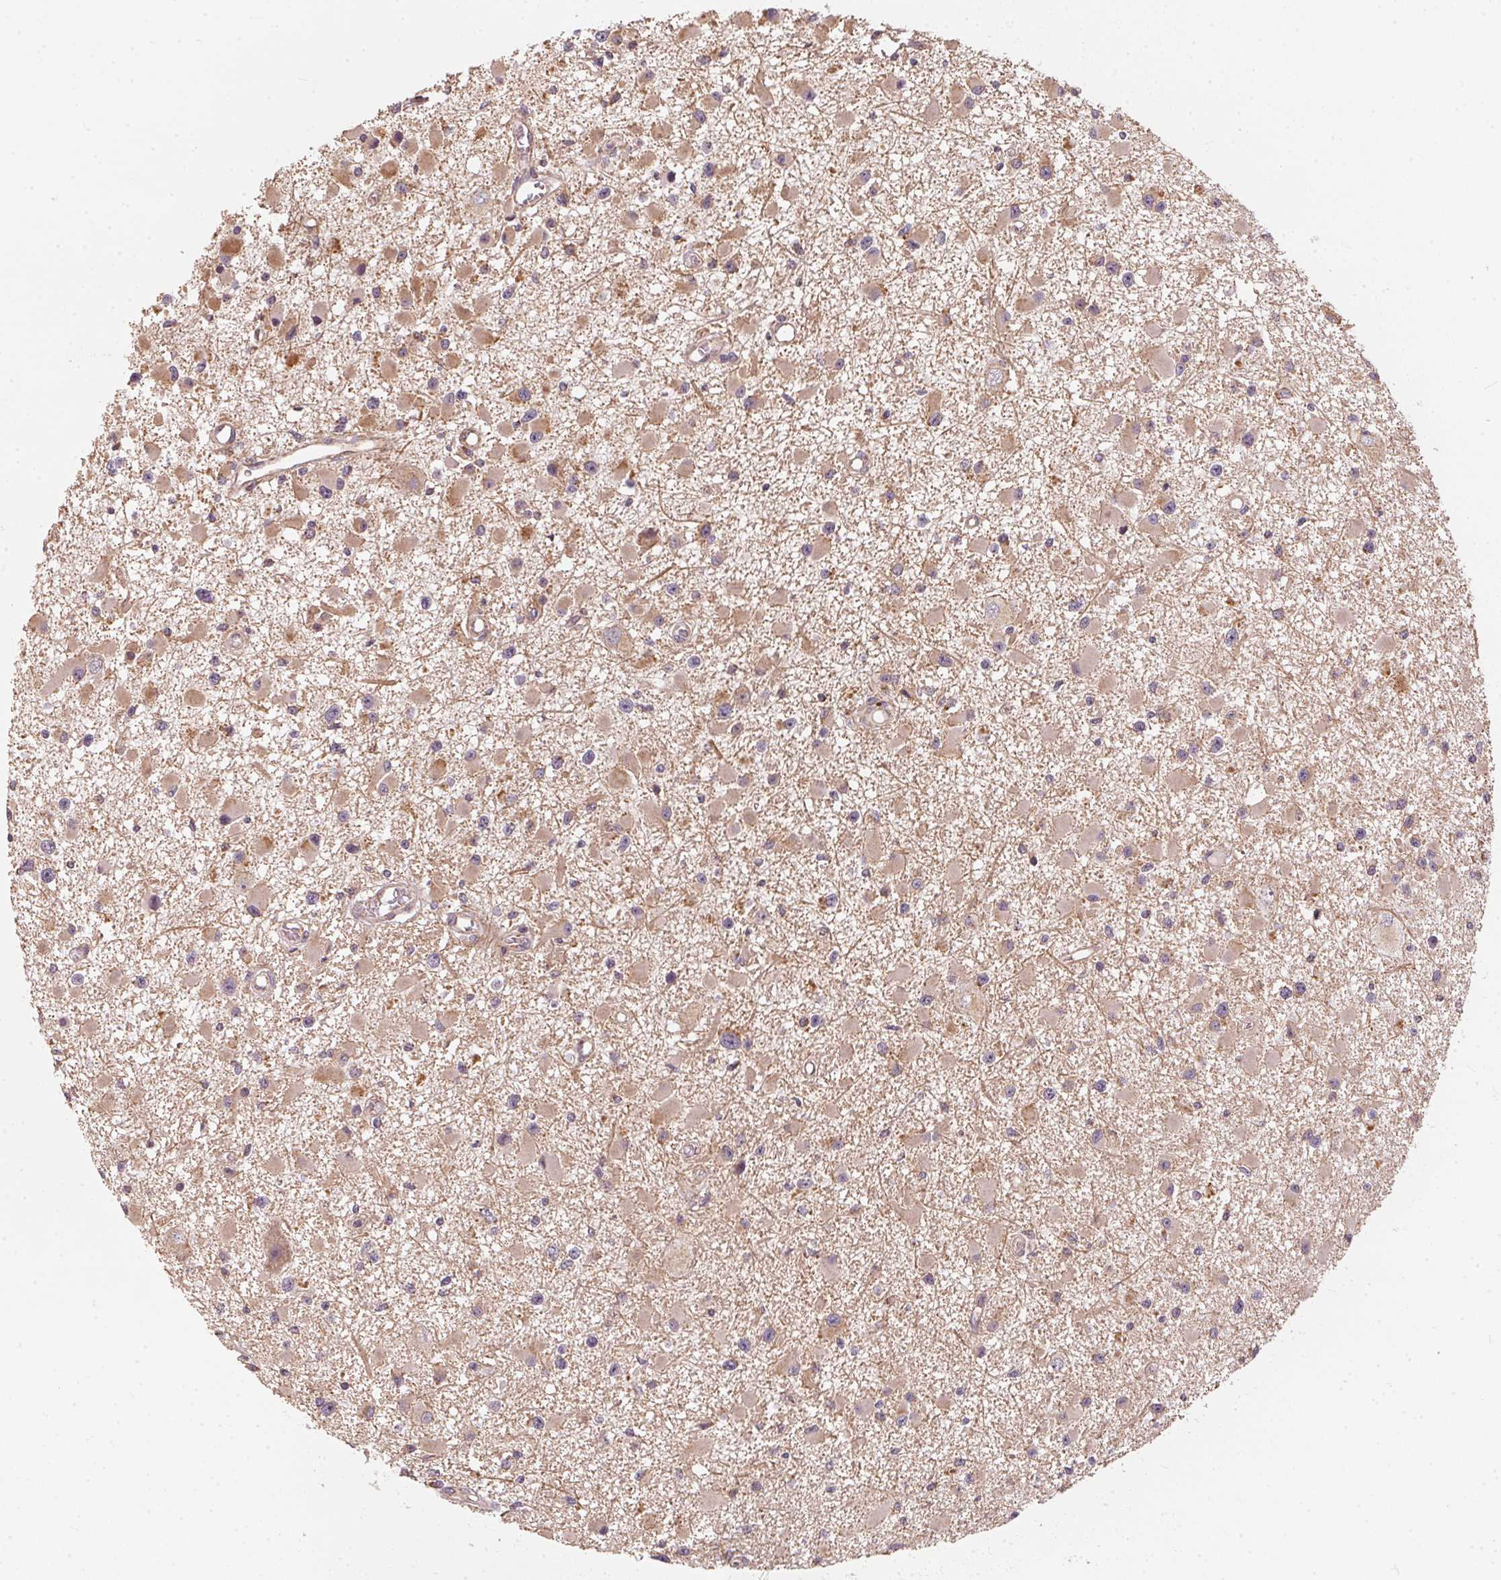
{"staining": {"intensity": "weak", "quantity": ">75%", "location": "cytoplasmic/membranous"}, "tissue": "glioma", "cell_type": "Tumor cells", "image_type": "cancer", "snomed": [{"axis": "morphology", "description": "Glioma, malignant, High grade"}, {"axis": "topography", "description": "Brain"}], "caption": "Immunohistochemical staining of glioma demonstrates low levels of weak cytoplasmic/membranous positivity in approximately >75% of tumor cells. Immunohistochemistry stains the protein in brown and the nuclei are stained blue.", "gene": "MATCAP1", "patient": {"sex": "male", "age": 54}}